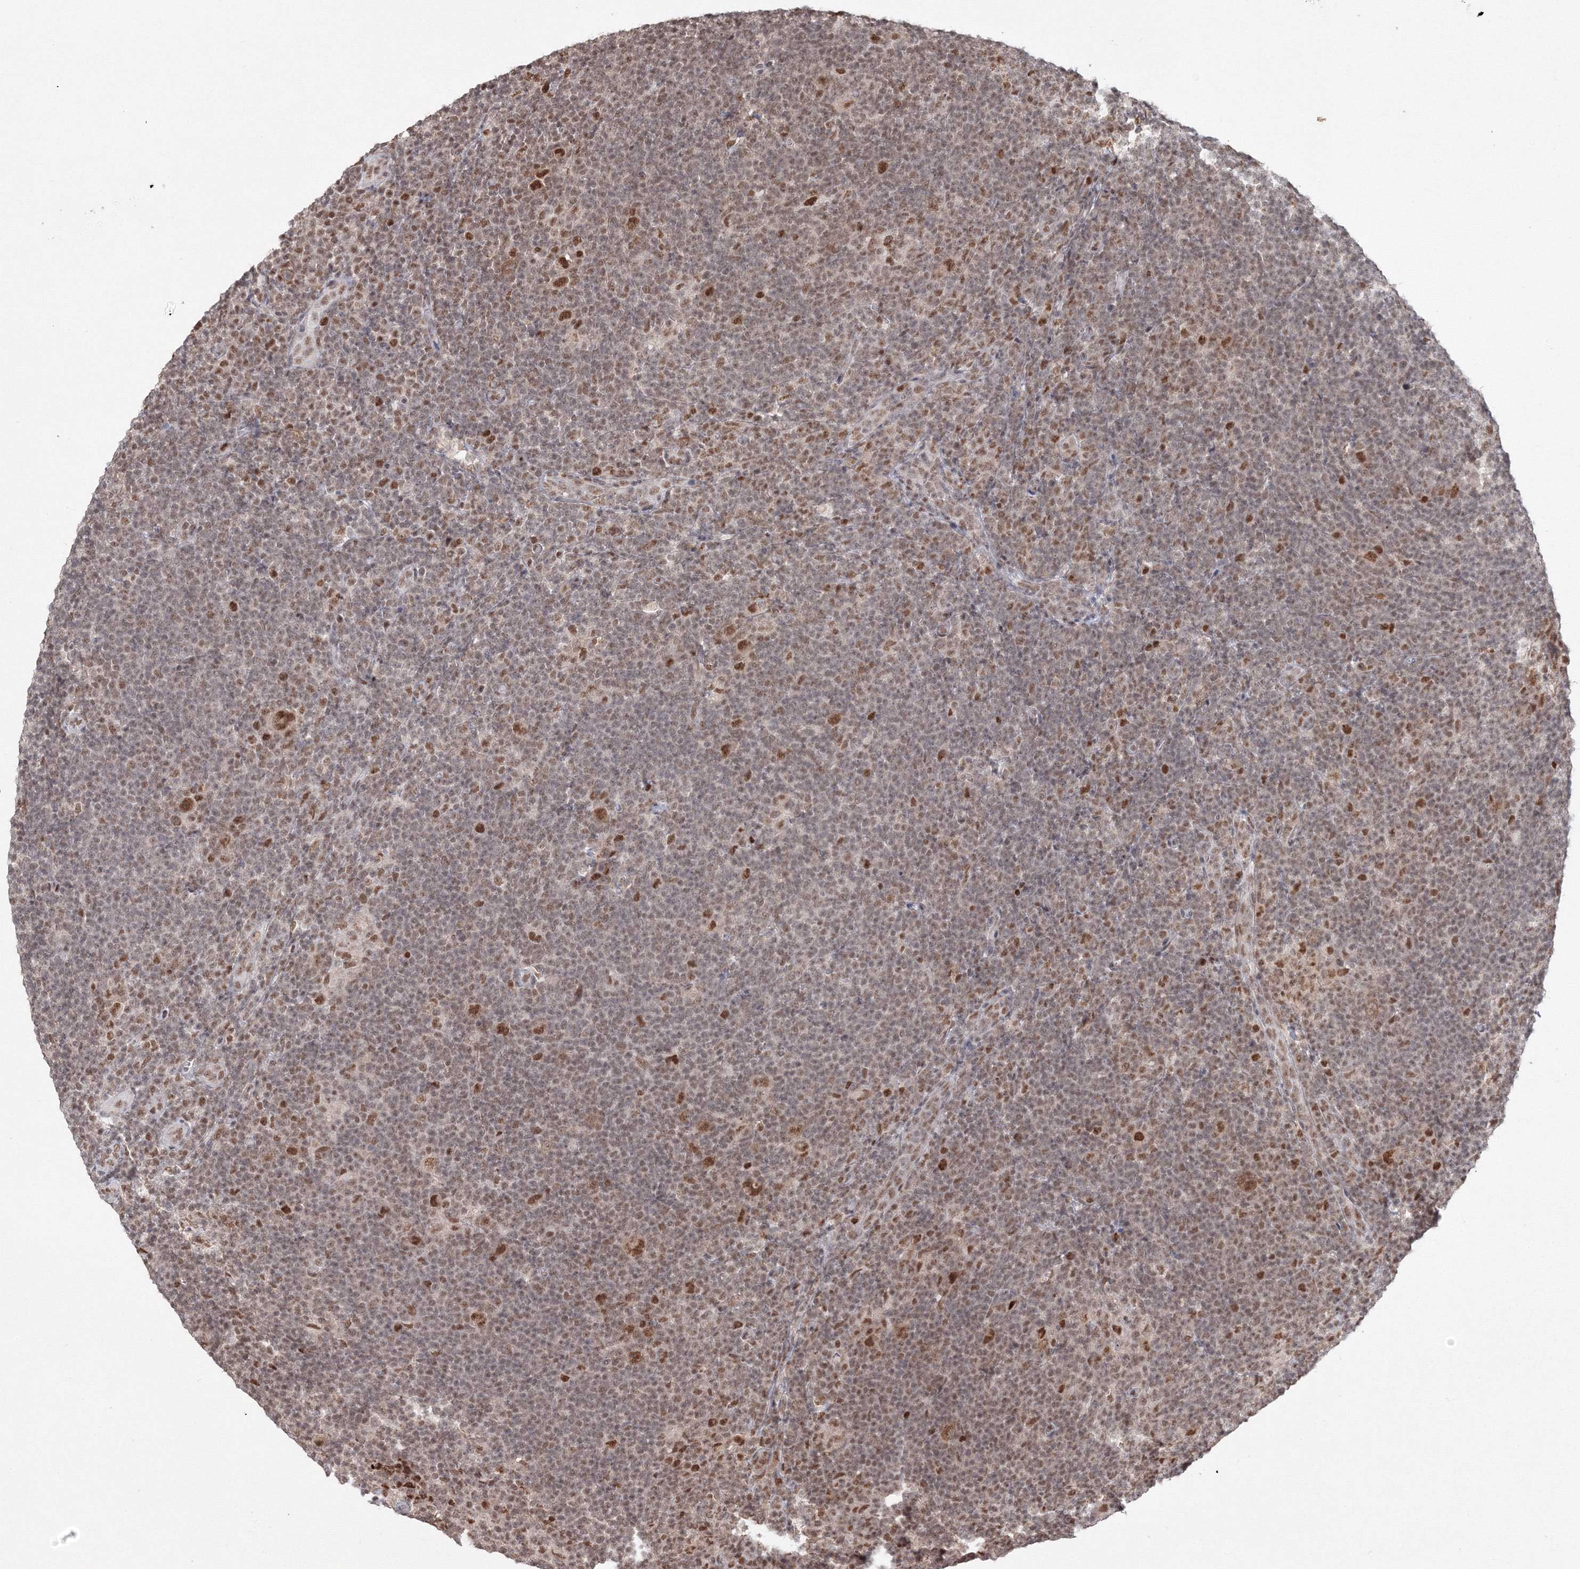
{"staining": {"intensity": "strong", "quantity": ">75%", "location": "nuclear"}, "tissue": "lymphoma", "cell_type": "Tumor cells", "image_type": "cancer", "snomed": [{"axis": "morphology", "description": "Hodgkin's disease, NOS"}, {"axis": "topography", "description": "Lymph node"}], "caption": "Hodgkin's disease stained with DAB (3,3'-diaminobenzidine) immunohistochemistry displays high levels of strong nuclear expression in approximately >75% of tumor cells.", "gene": "IWS1", "patient": {"sex": "female", "age": 57}}